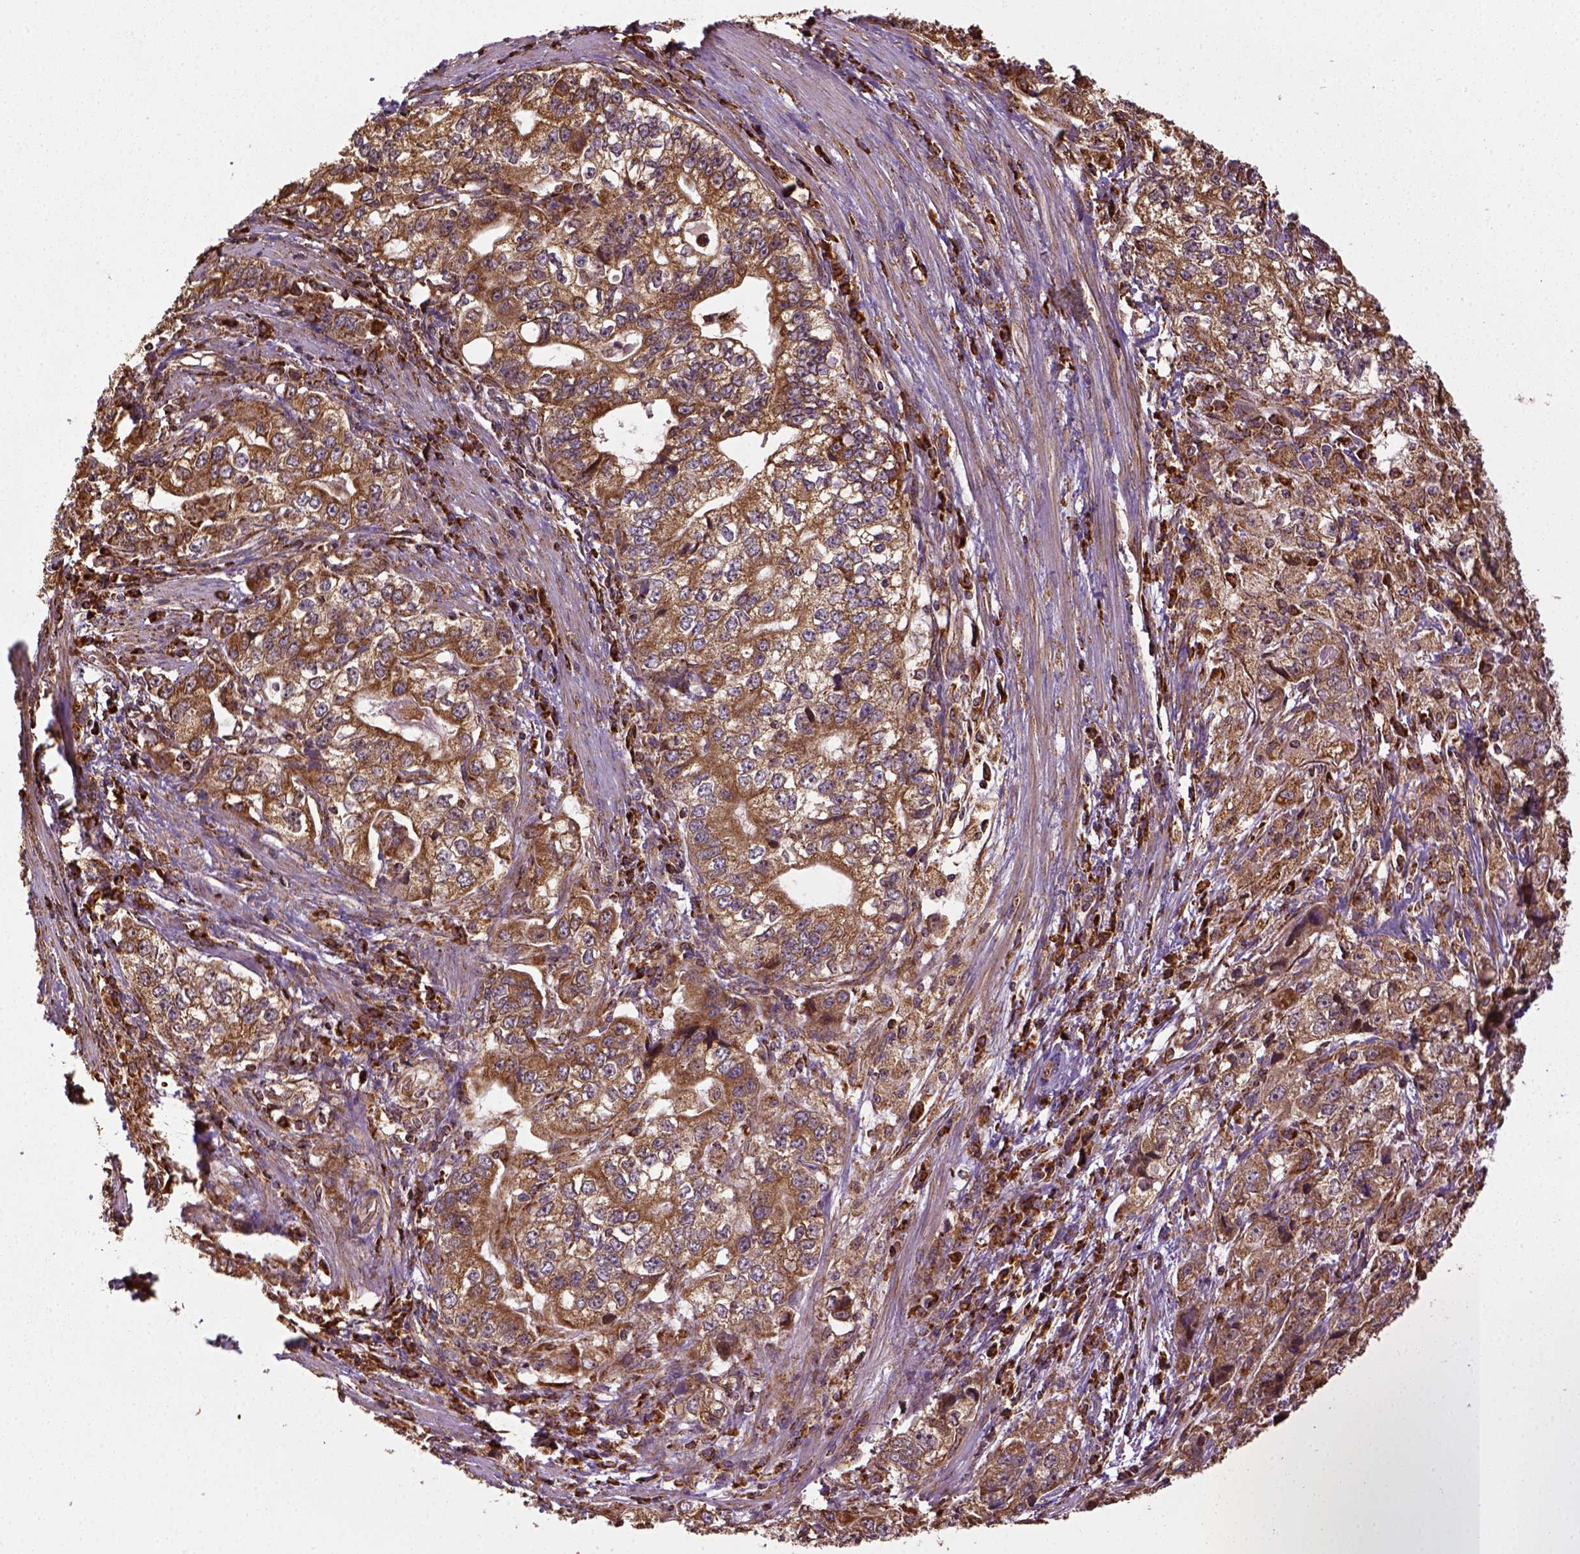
{"staining": {"intensity": "moderate", "quantity": ">75%", "location": "cytoplasmic/membranous"}, "tissue": "stomach cancer", "cell_type": "Tumor cells", "image_type": "cancer", "snomed": [{"axis": "morphology", "description": "Adenocarcinoma, NOS"}, {"axis": "topography", "description": "Stomach, lower"}], "caption": "IHC of human adenocarcinoma (stomach) shows medium levels of moderate cytoplasmic/membranous expression in about >75% of tumor cells.", "gene": "MAPK8IP3", "patient": {"sex": "female", "age": 72}}